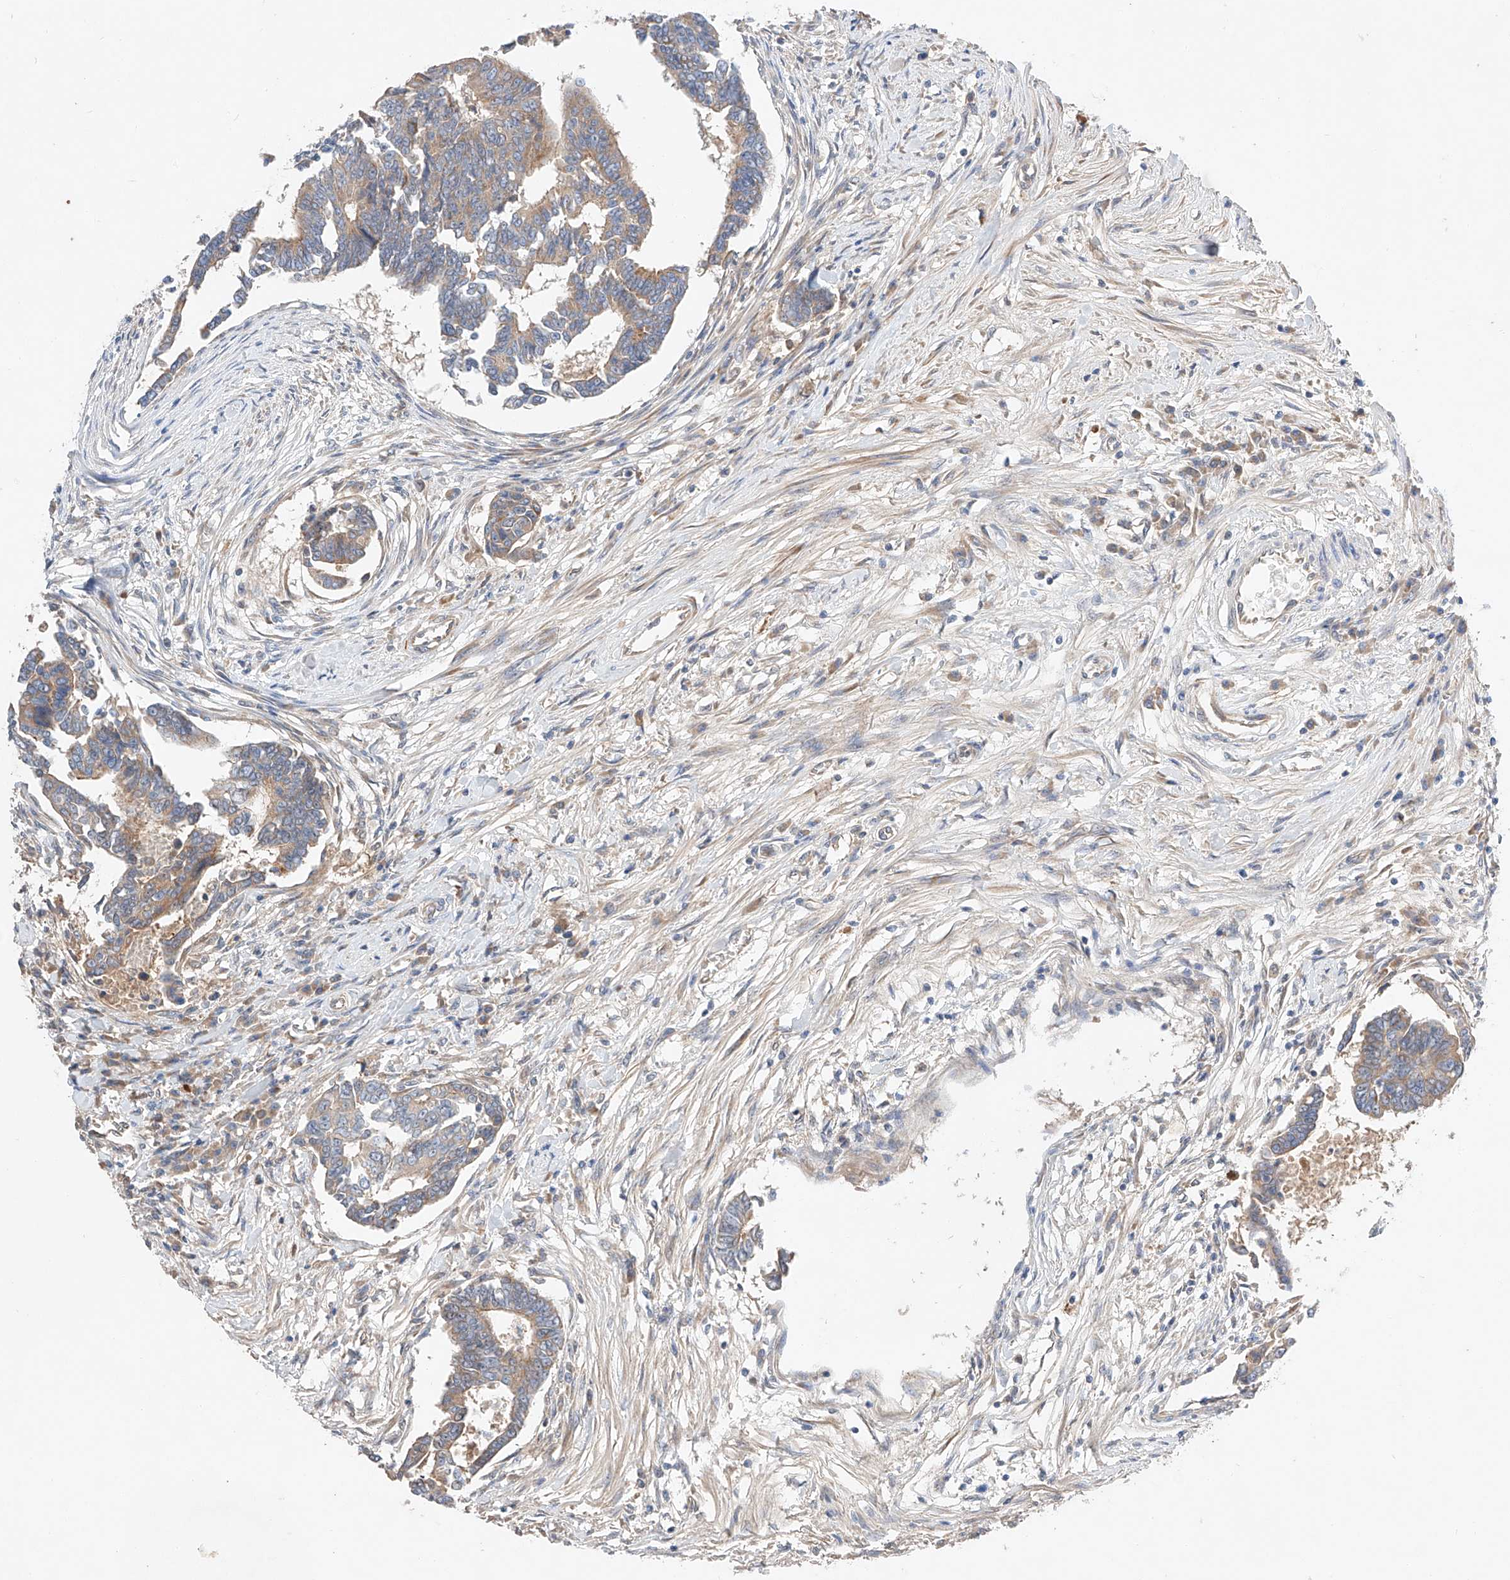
{"staining": {"intensity": "weak", "quantity": ">75%", "location": "cytoplasmic/membranous"}, "tissue": "colorectal cancer", "cell_type": "Tumor cells", "image_type": "cancer", "snomed": [{"axis": "morphology", "description": "Adenocarcinoma, NOS"}, {"axis": "topography", "description": "Rectum"}], "caption": "This is a photomicrograph of immunohistochemistry staining of colorectal cancer, which shows weak positivity in the cytoplasmic/membranous of tumor cells.", "gene": "RUSC1", "patient": {"sex": "female", "age": 65}}